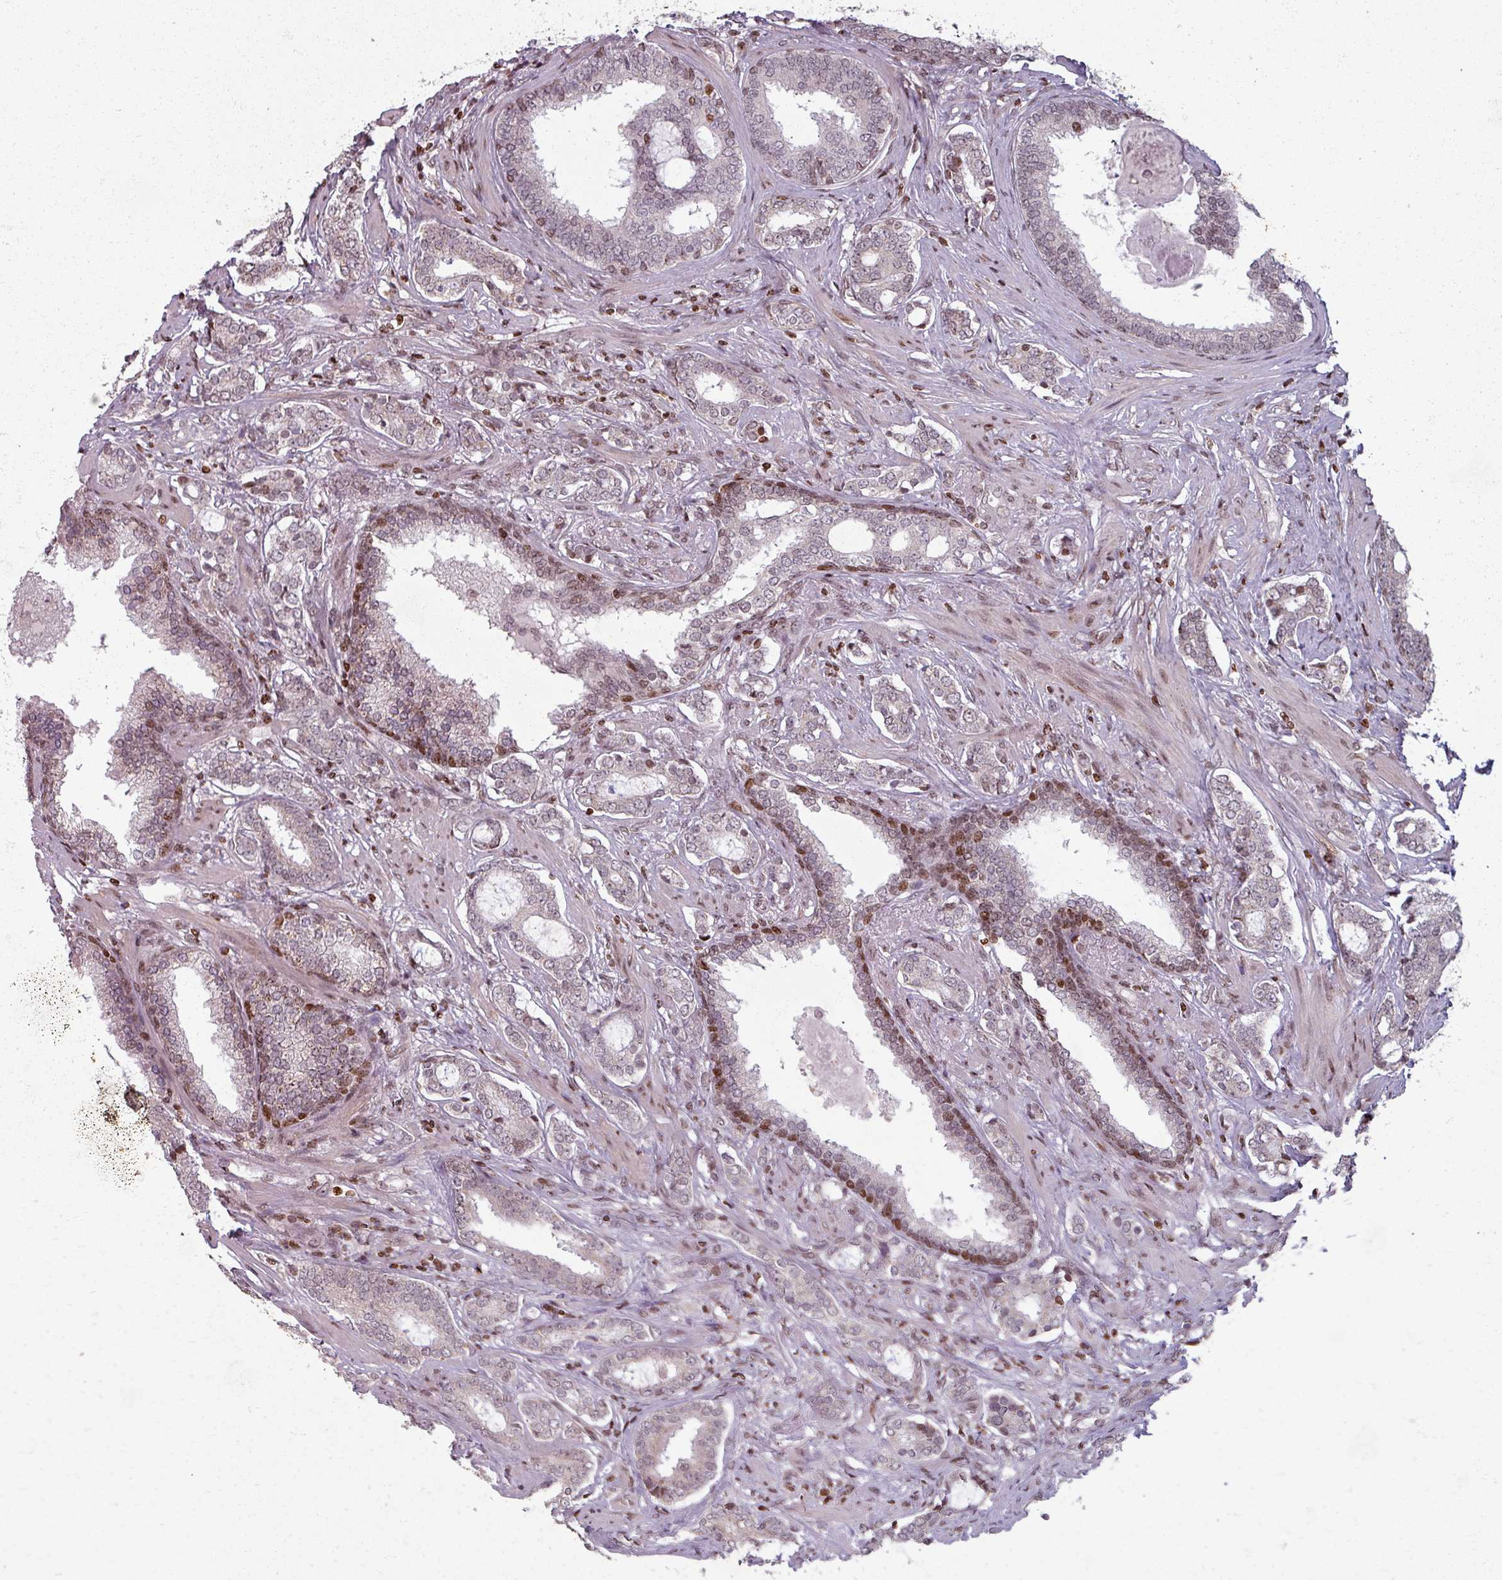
{"staining": {"intensity": "weak", "quantity": "<25%", "location": "nuclear"}, "tissue": "prostate cancer", "cell_type": "Tumor cells", "image_type": "cancer", "snomed": [{"axis": "morphology", "description": "Adenocarcinoma, High grade"}, {"axis": "topography", "description": "Prostate"}], "caption": "The immunohistochemistry histopathology image has no significant expression in tumor cells of adenocarcinoma (high-grade) (prostate) tissue.", "gene": "NCOR1", "patient": {"sex": "male", "age": 63}}